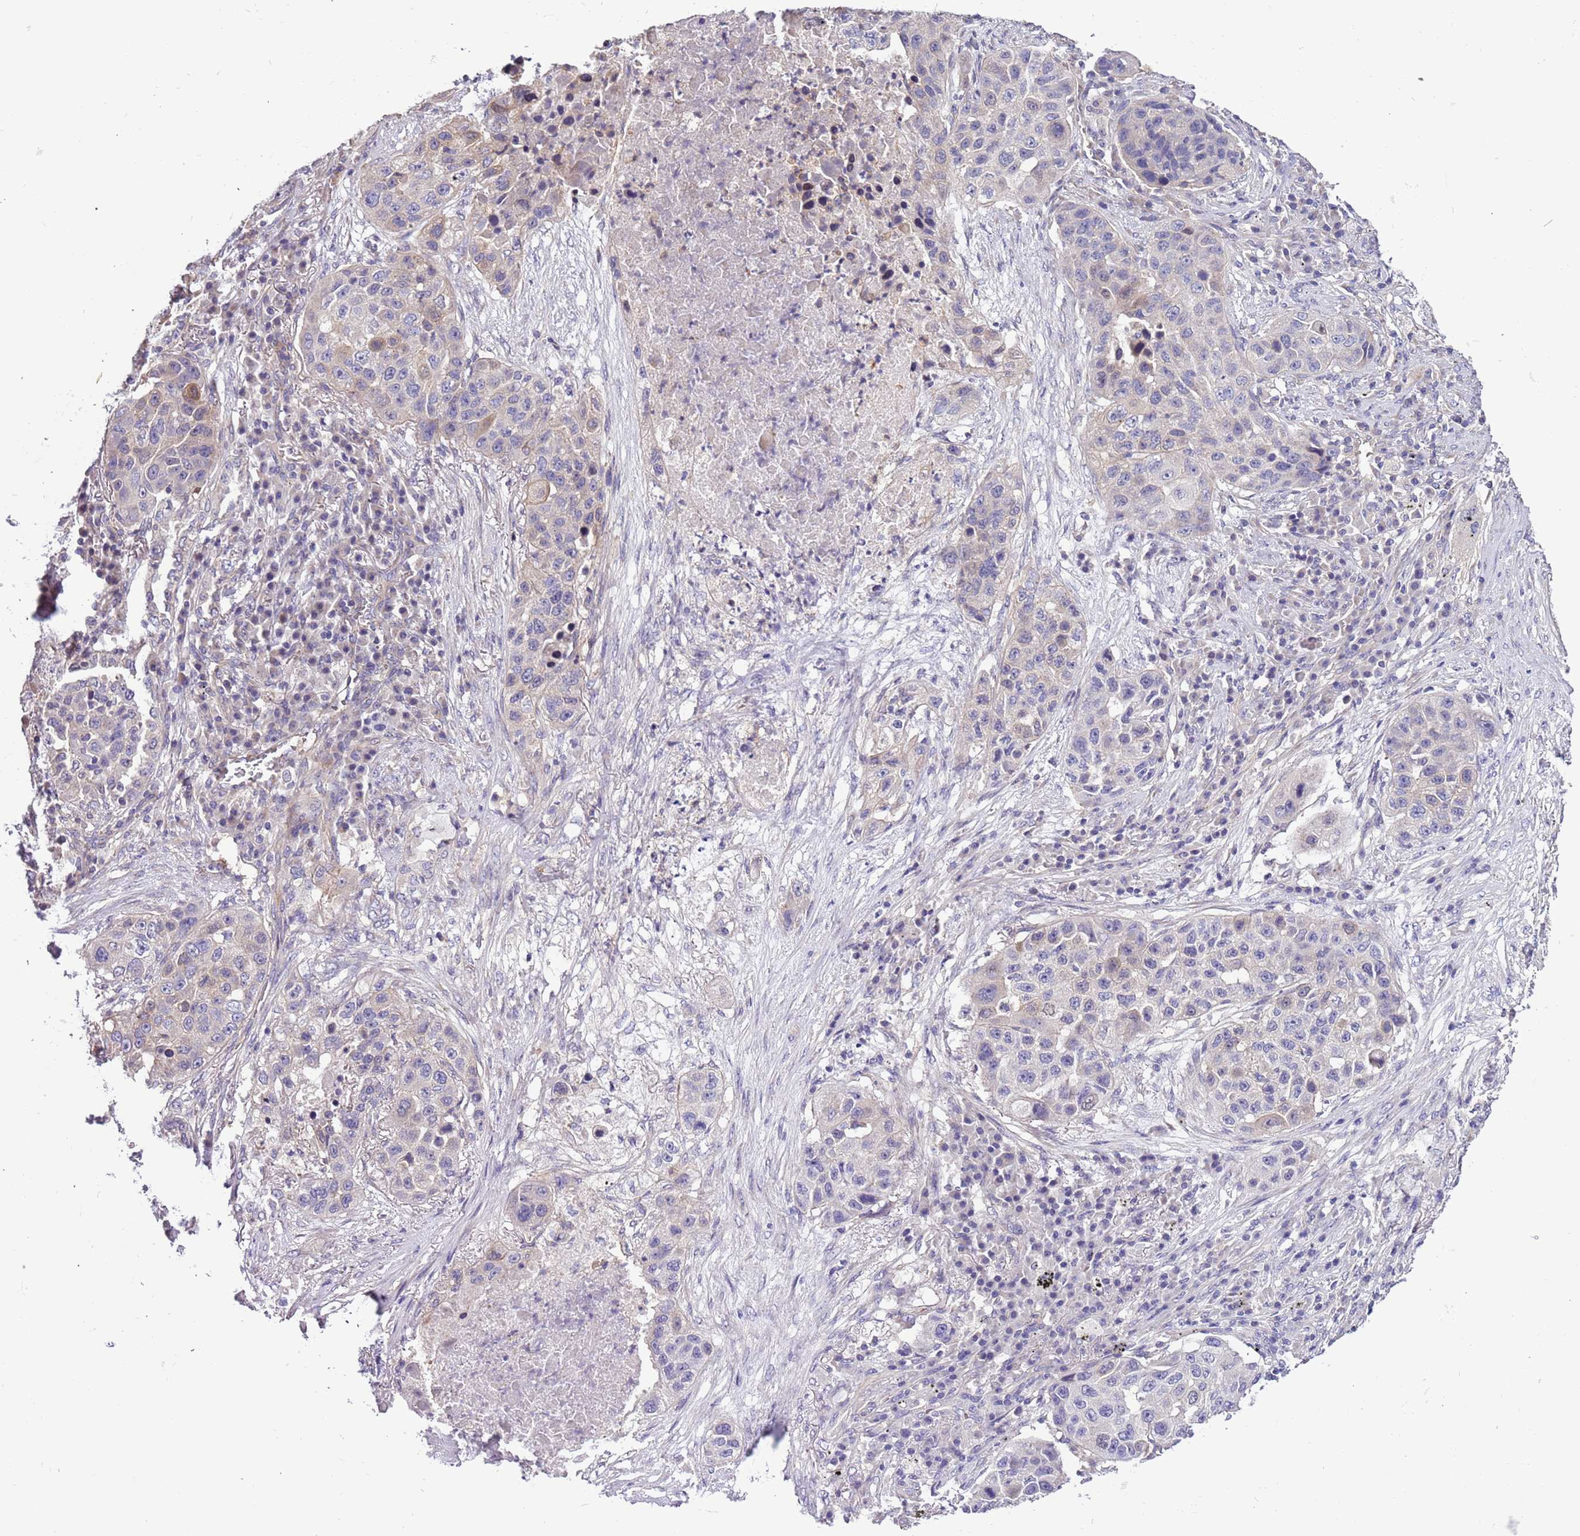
{"staining": {"intensity": "negative", "quantity": "none", "location": "none"}, "tissue": "lung cancer", "cell_type": "Tumor cells", "image_type": "cancer", "snomed": [{"axis": "morphology", "description": "Squamous cell carcinoma, NOS"}, {"axis": "topography", "description": "Lung"}], "caption": "An immunohistochemistry (IHC) image of lung squamous cell carcinoma is shown. There is no staining in tumor cells of lung squamous cell carcinoma.", "gene": "LAMB4", "patient": {"sex": "female", "age": 63}}